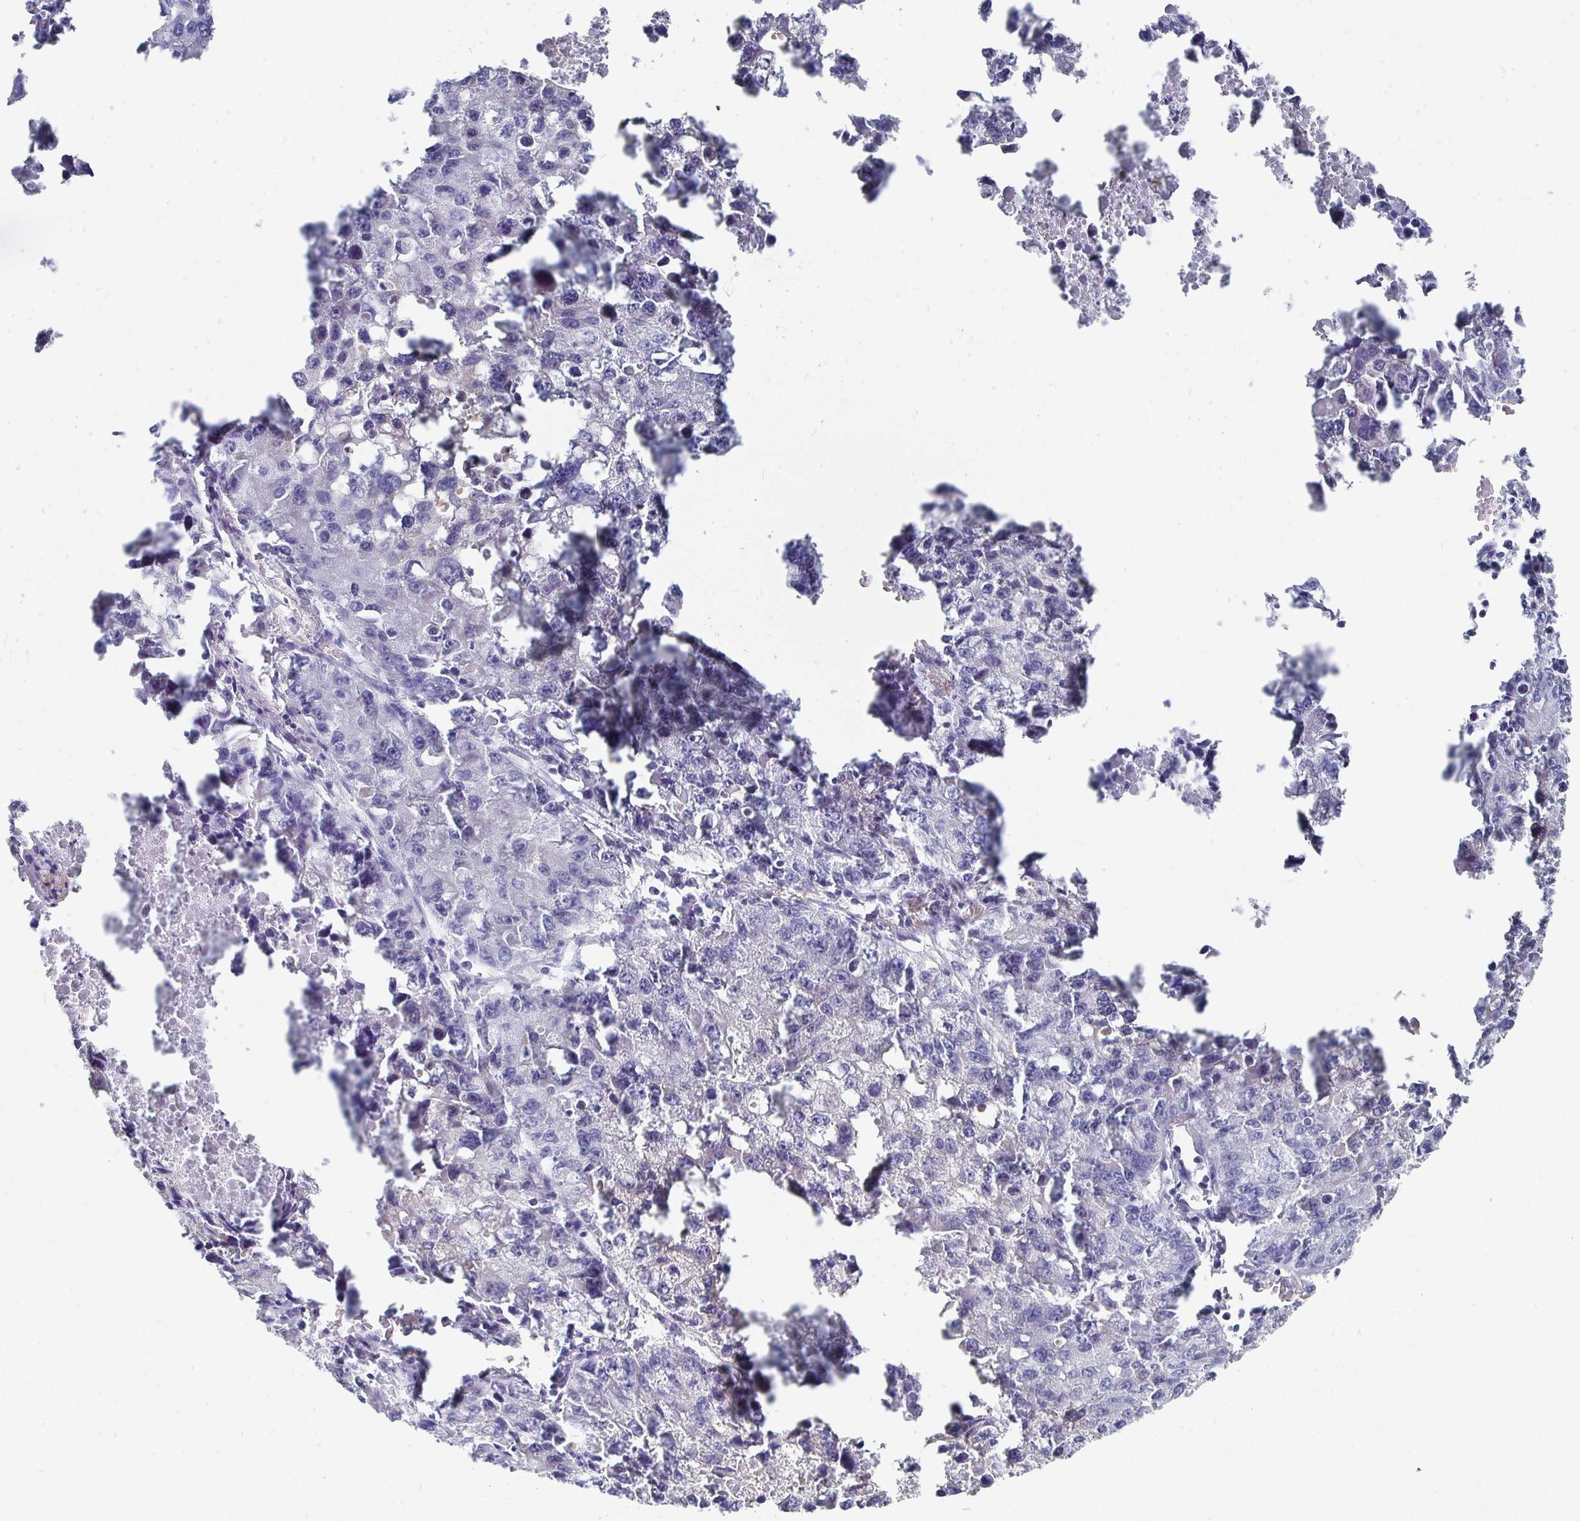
{"staining": {"intensity": "negative", "quantity": "none", "location": "none"}, "tissue": "lung cancer", "cell_type": "Tumor cells", "image_type": "cancer", "snomed": [{"axis": "morphology", "description": "Adenocarcinoma, NOS"}, {"axis": "topography", "description": "Lung"}], "caption": "Protein analysis of lung cancer (adenocarcinoma) demonstrates no significant positivity in tumor cells. (Brightfield microscopy of DAB (3,3'-diaminobenzidine) immunohistochemistry (IHC) at high magnification).", "gene": "SYCP3", "patient": {"sex": "female", "age": 51}}